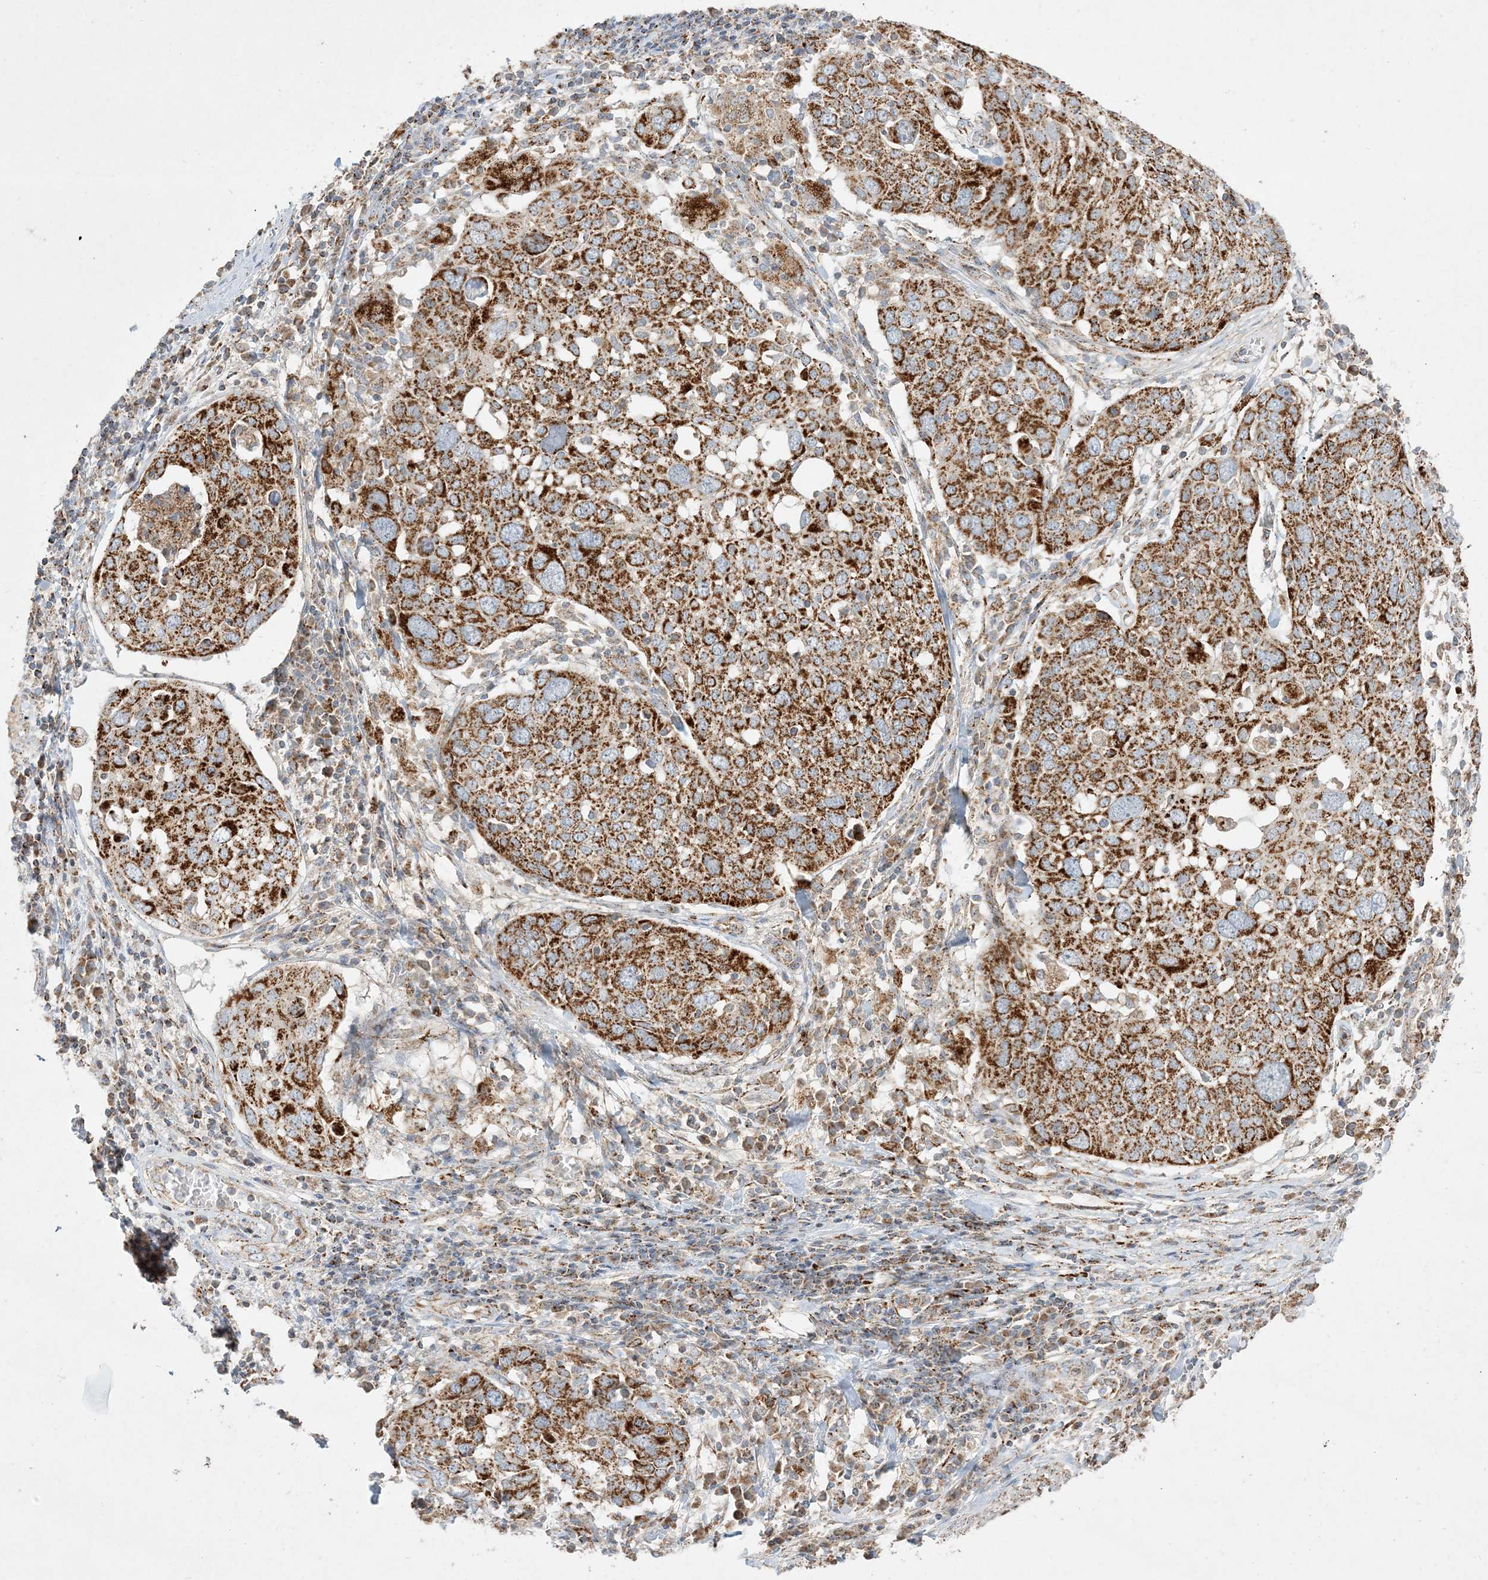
{"staining": {"intensity": "strong", "quantity": ">75%", "location": "cytoplasmic/membranous"}, "tissue": "lung cancer", "cell_type": "Tumor cells", "image_type": "cancer", "snomed": [{"axis": "morphology", "description": "Squamous cell carcinoma, NOS"}, {"axis": "topography", "description": "Lung"}], "caption": "Lung cancer tissue shows strong cytoplasmic/membranous staining in about >75% of tumor cells (DAB IHC with brightfield microscopy, high magnification).", "gene": "NDUFAF3", "patient": {"sex": "male", "age": 65}}